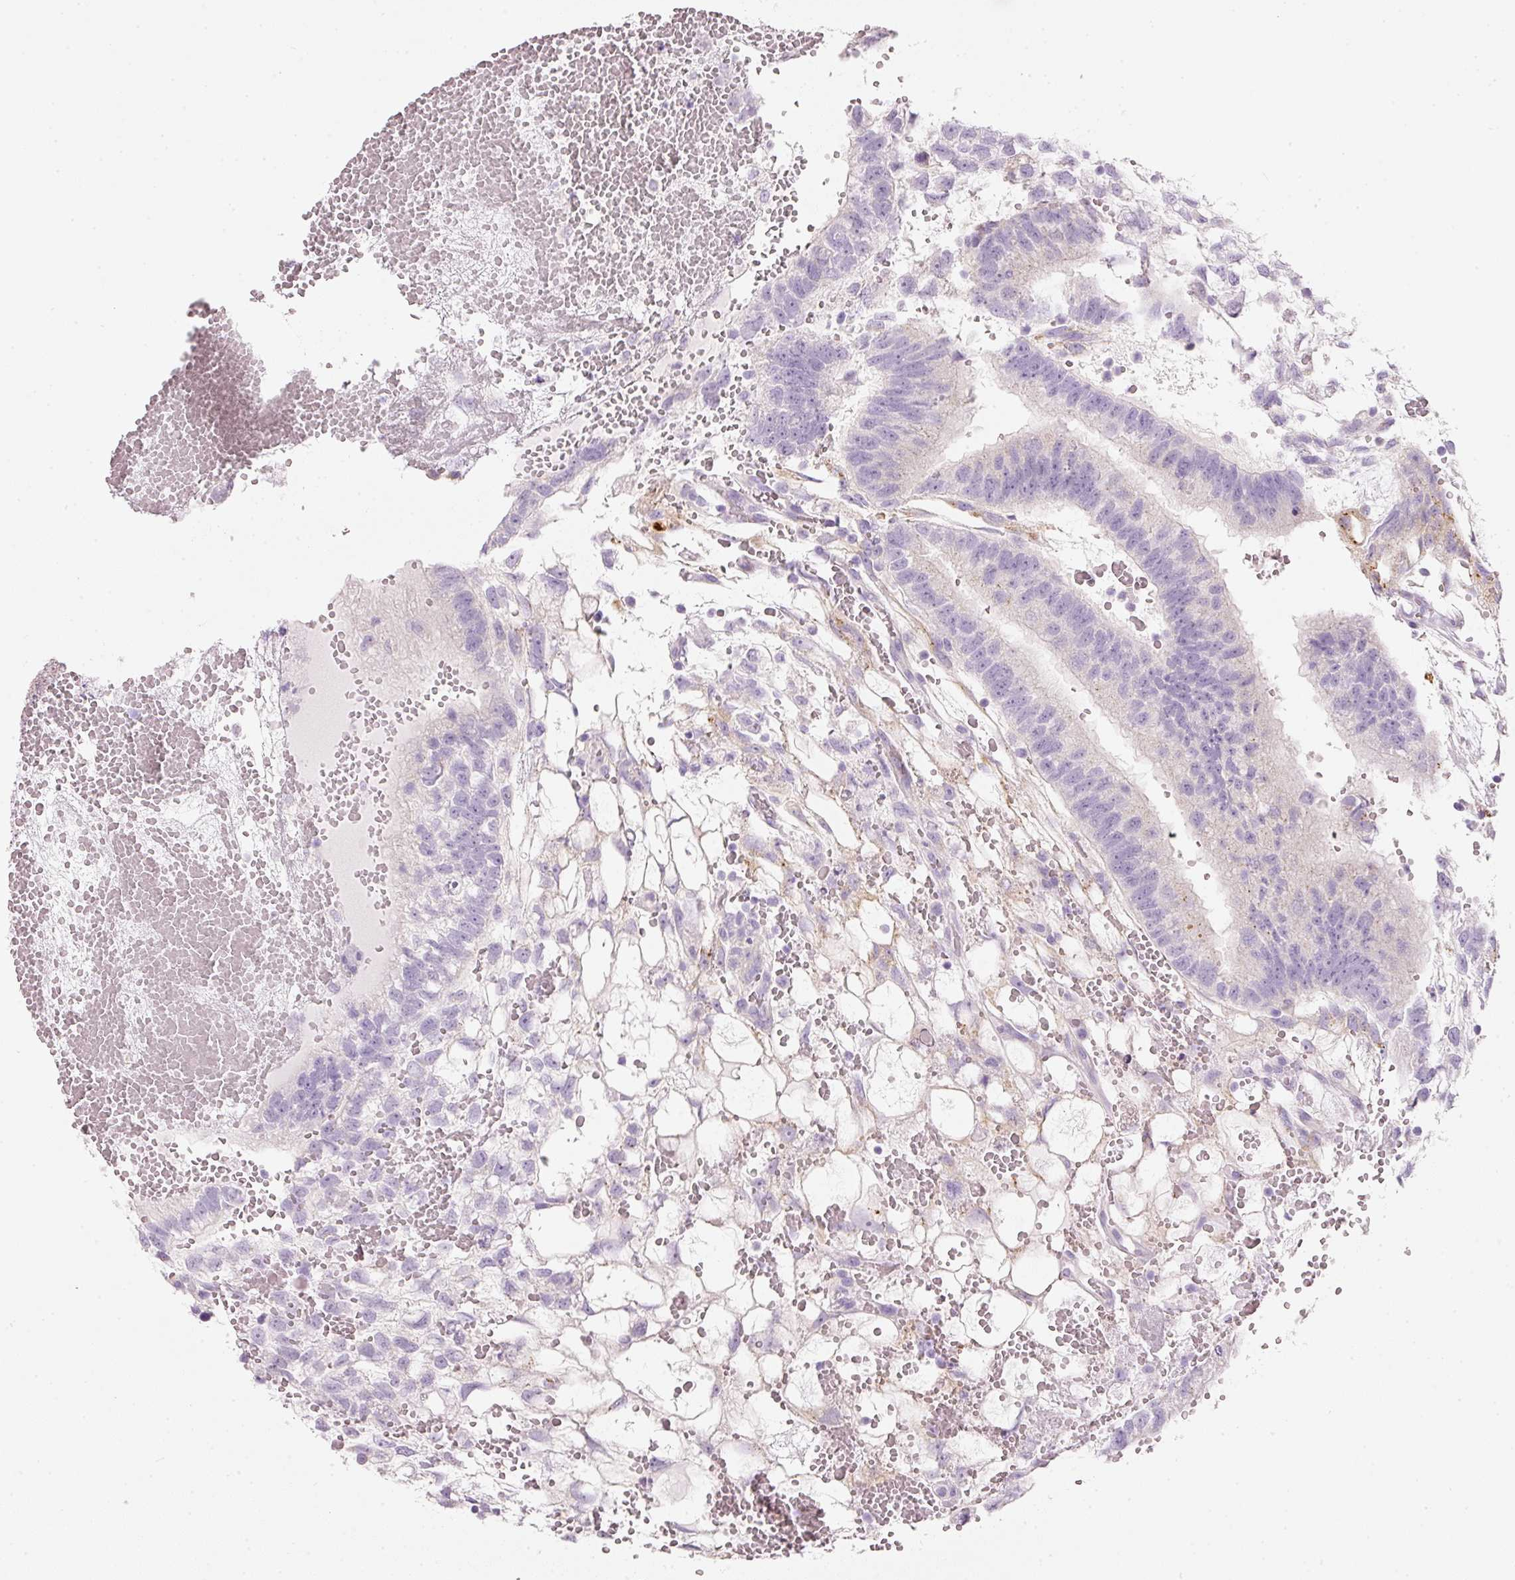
{"staining": {"intensity": "negative", "quantity": "none", "location": "none"}, "tissue": "testis cancer", "cell_type": "Tumor cells", "image_type": "cancer", "snomed": [{"axis": "morphology", "description": "Normal tissue, NOS"}, {"axis": "morphology", "description": "Carcinoma, Embryonal, NOS"}, {"axis": "topography", "description": "Testis"}], "caption": "Embryonal carcinoma (testis) was stained to show a protein in brown. There is no significant positivity in tumor cells. The staining was performed using DAB (3,3'-diaminobenzidine) to visualize the protein expression in brown, while the nuclei were stained in blue with hematoxylin (Magnification: 20x).", "gene": "PDXDC1", "patient": {"sex": "male", "age": 32}}